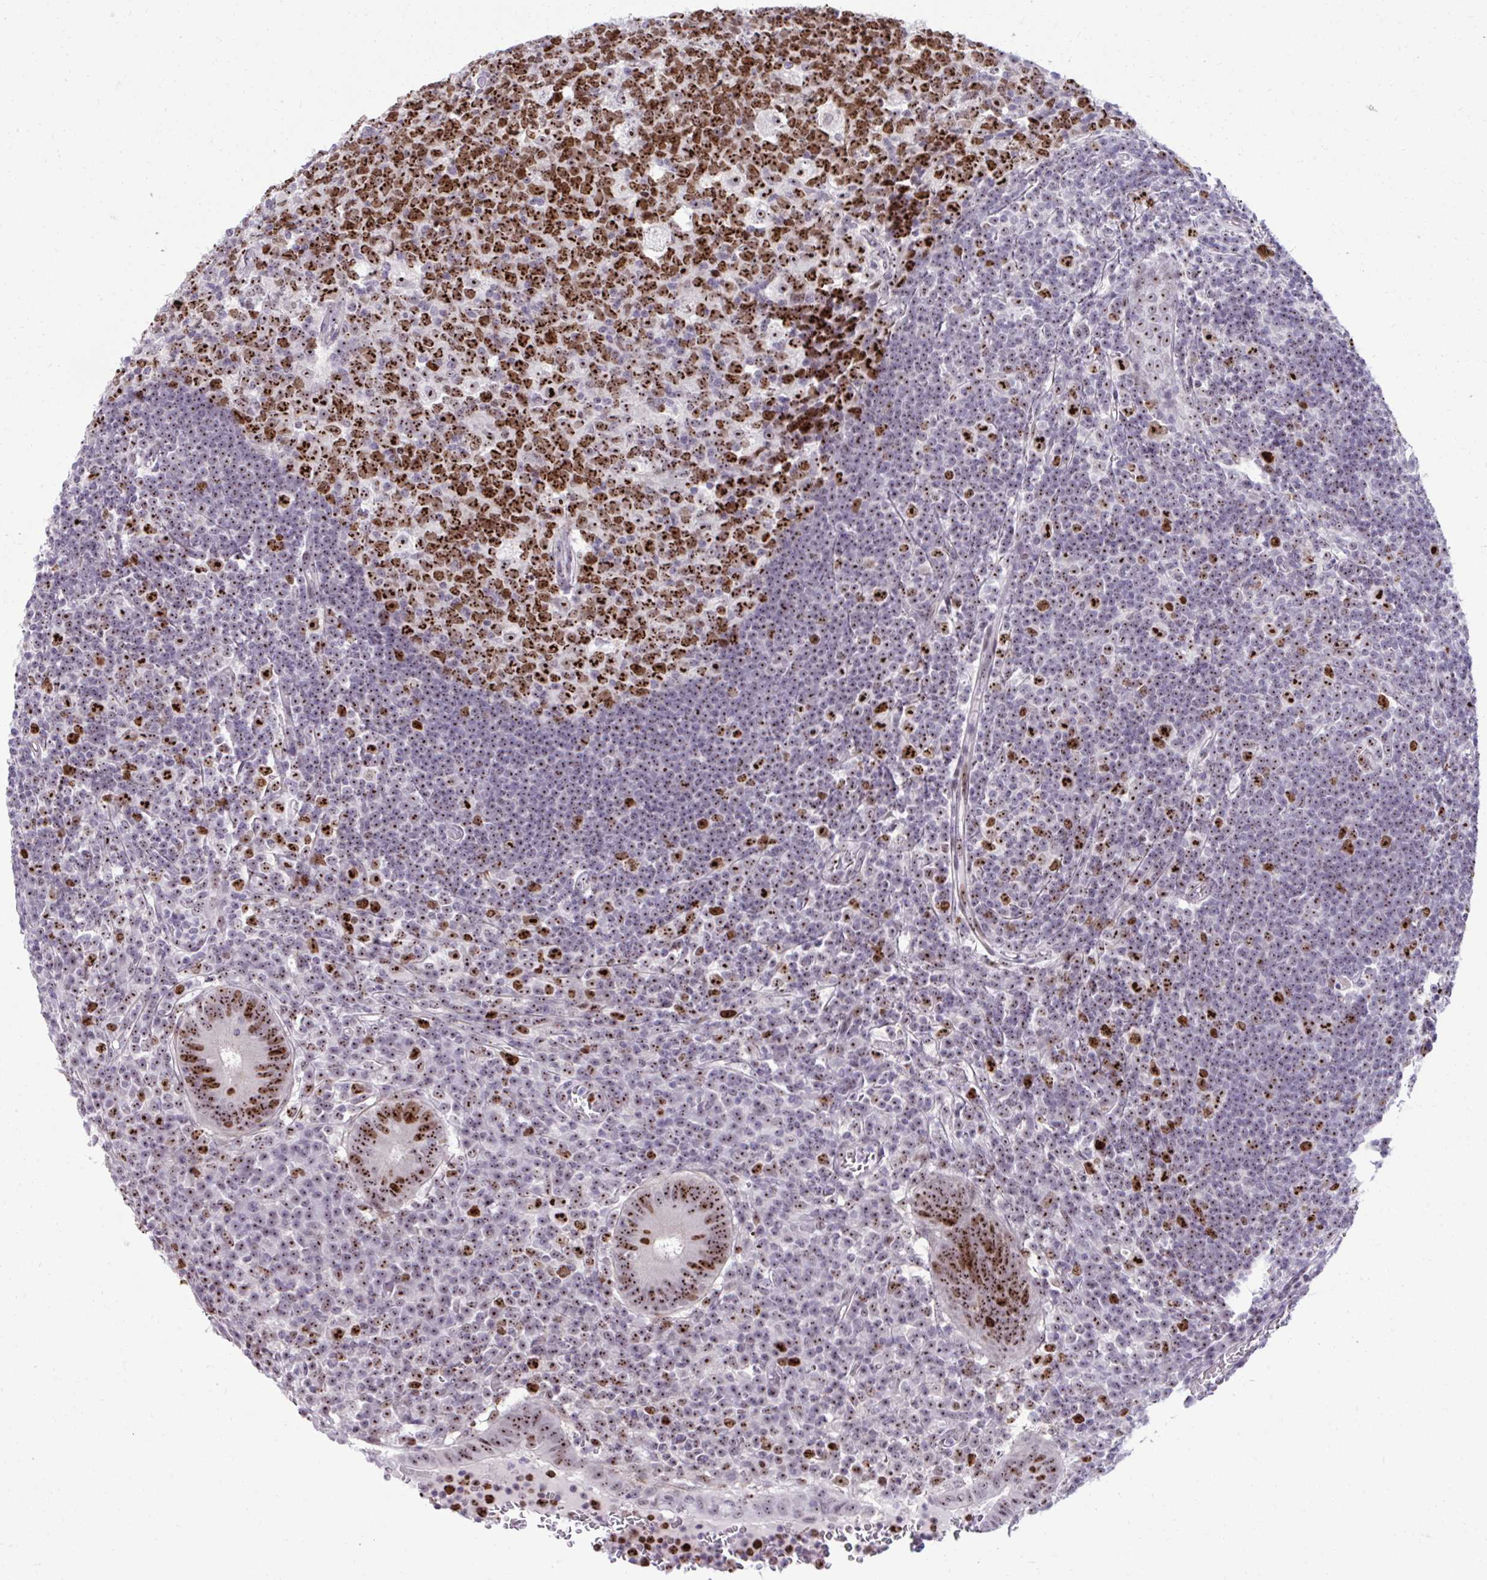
{"staining": {"intensity": "strong", "quantity": ">75%", "location": "nuclear"}, "tissue": "appendix", "cell_type": "Glandular cells", "image_type": "normal", "snomed": [{"axis": "morphology", "description": "Normal tissue, NOS"}, {"axis": "topography", "description": "Appendix"}], "caption": "Protein expression analysis of unremarkable human appendix reveals strong nuclear positivity in approximately >75% of glandular cells.", "gene": "CEP72", "patient": {"sex": "male", "age": 18}}